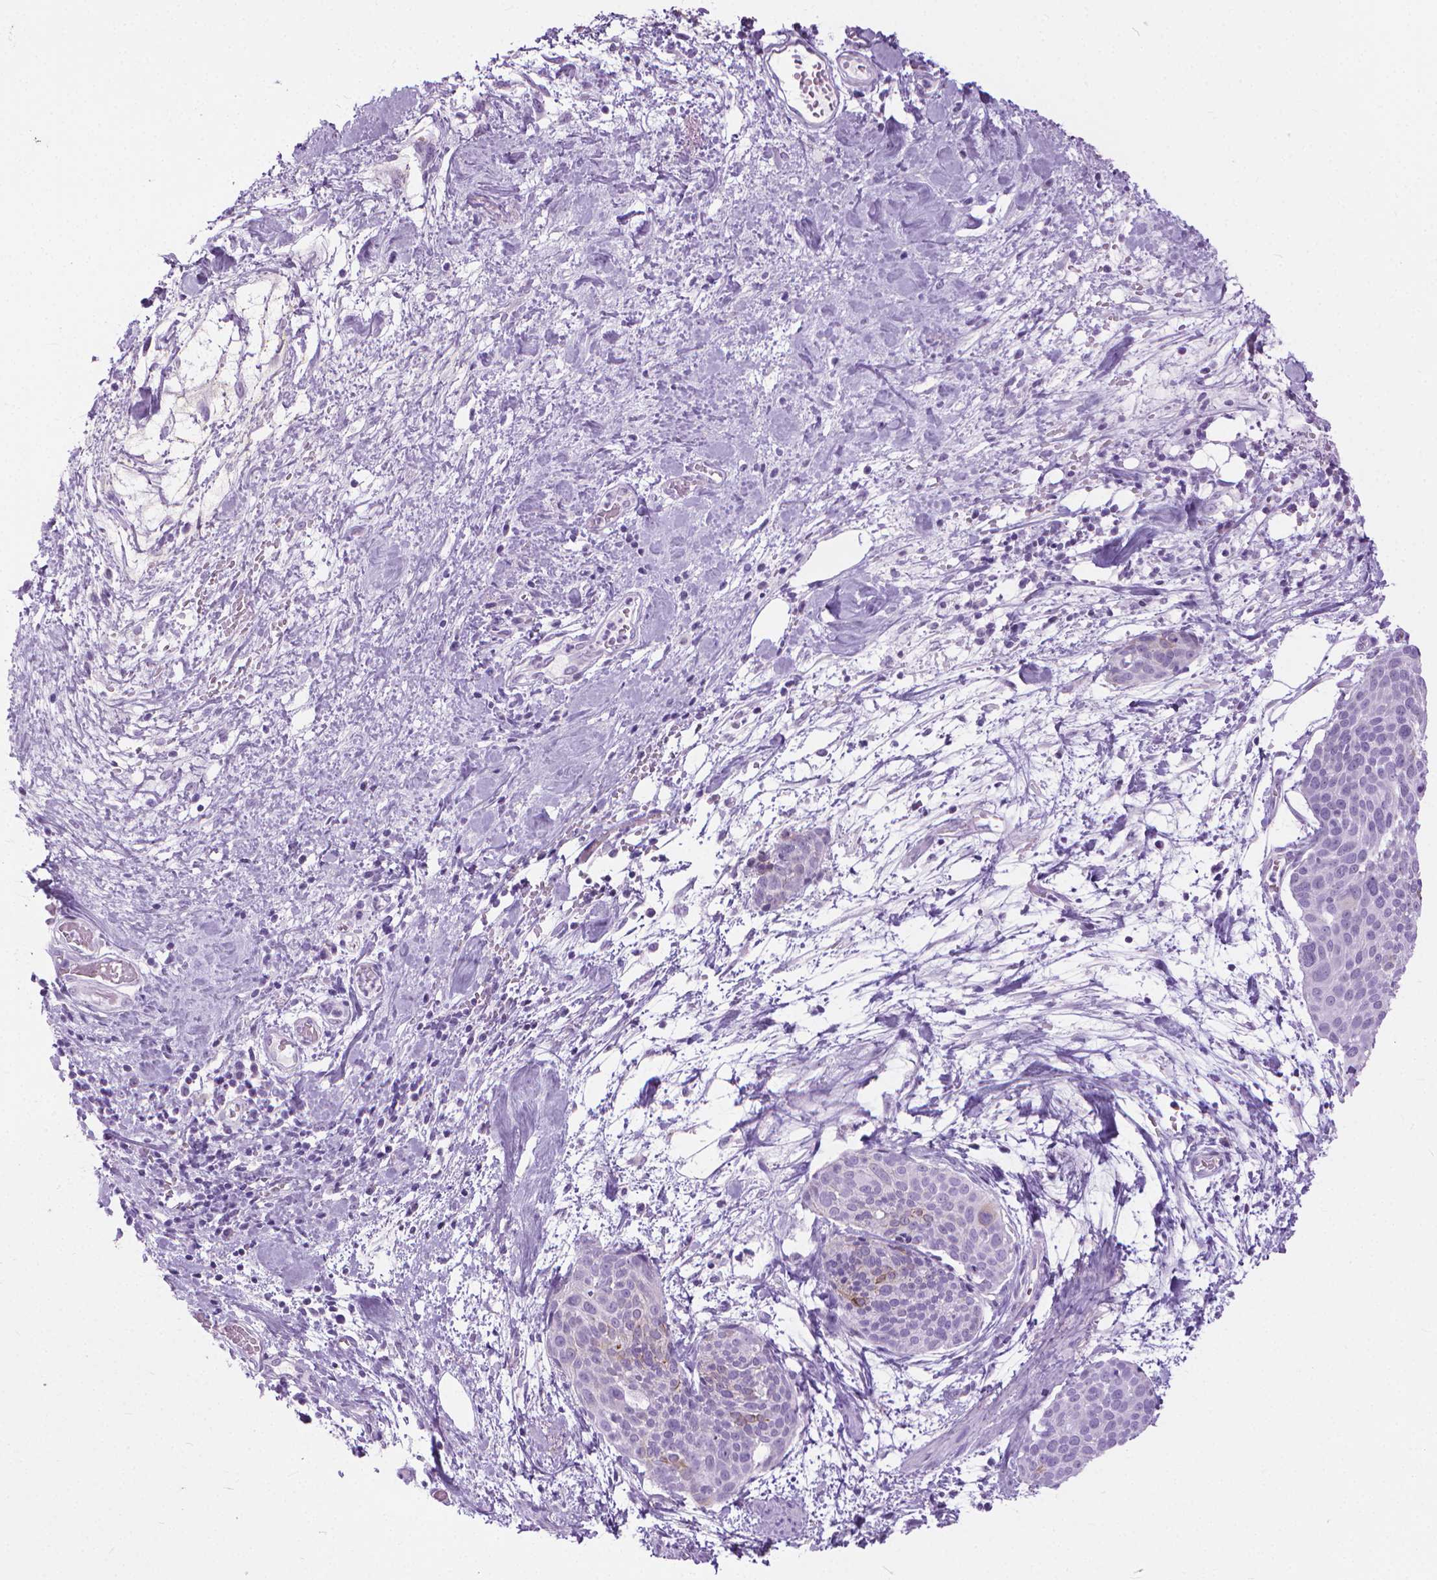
{"staining": {"intensity": "negative", "quantity": "none", "location": "none"}, "tissue": "cervical cancer", "cell_type": "Tumor cells", "image_type": "cancer", "snomed": [{"axis": "morphology", "description": "Squamous cell carcinoma, NOS"}, {"axis": "topography", "description": "Cervix"}], "caption": "Immunohistochemistry of human cervical cancer exhibits no expression in tumor cells.", "gene": "HTR2B", "patient": {"sex": "female", "age": 39}}